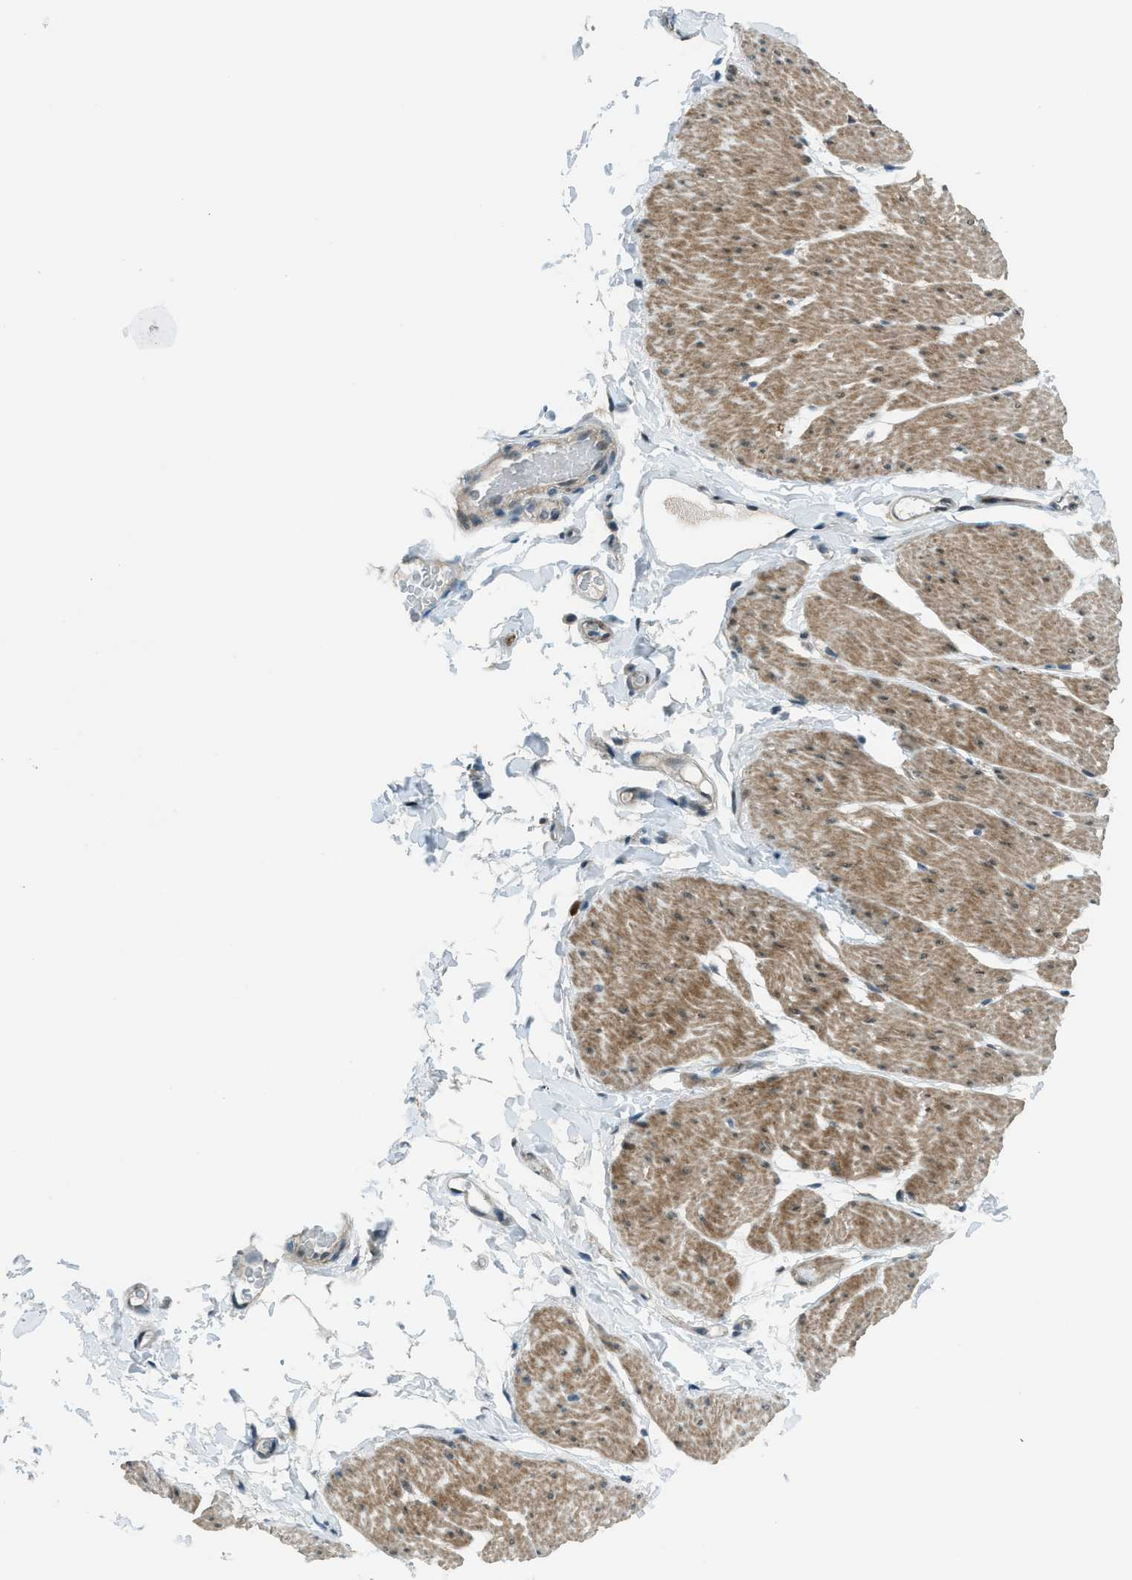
{"staining": {"intensity": "moderate", "quantity": ">75%", "location": "cytoplasmic/membranous"}, "tissue": "smooth muscle", "cell_type": "Smooth muscle cells", "image_type": "normal", "snomed": [{"axis": "morphology", "description": "Normal tissue, NOS"}, {"axis": "topography", "description": "Smooth muscle"}, {"axis": "topography", "description": "Colon"}], "caption": "Protein expression analysis of normal smooth muscle displays moderate cytoplasmic/membranous expression in approximately >75% of smooth muscle cells. Nuclei are stained in blue.", "gene": "NPEPL1", "patient": {"sex": "male", "age": 67}}